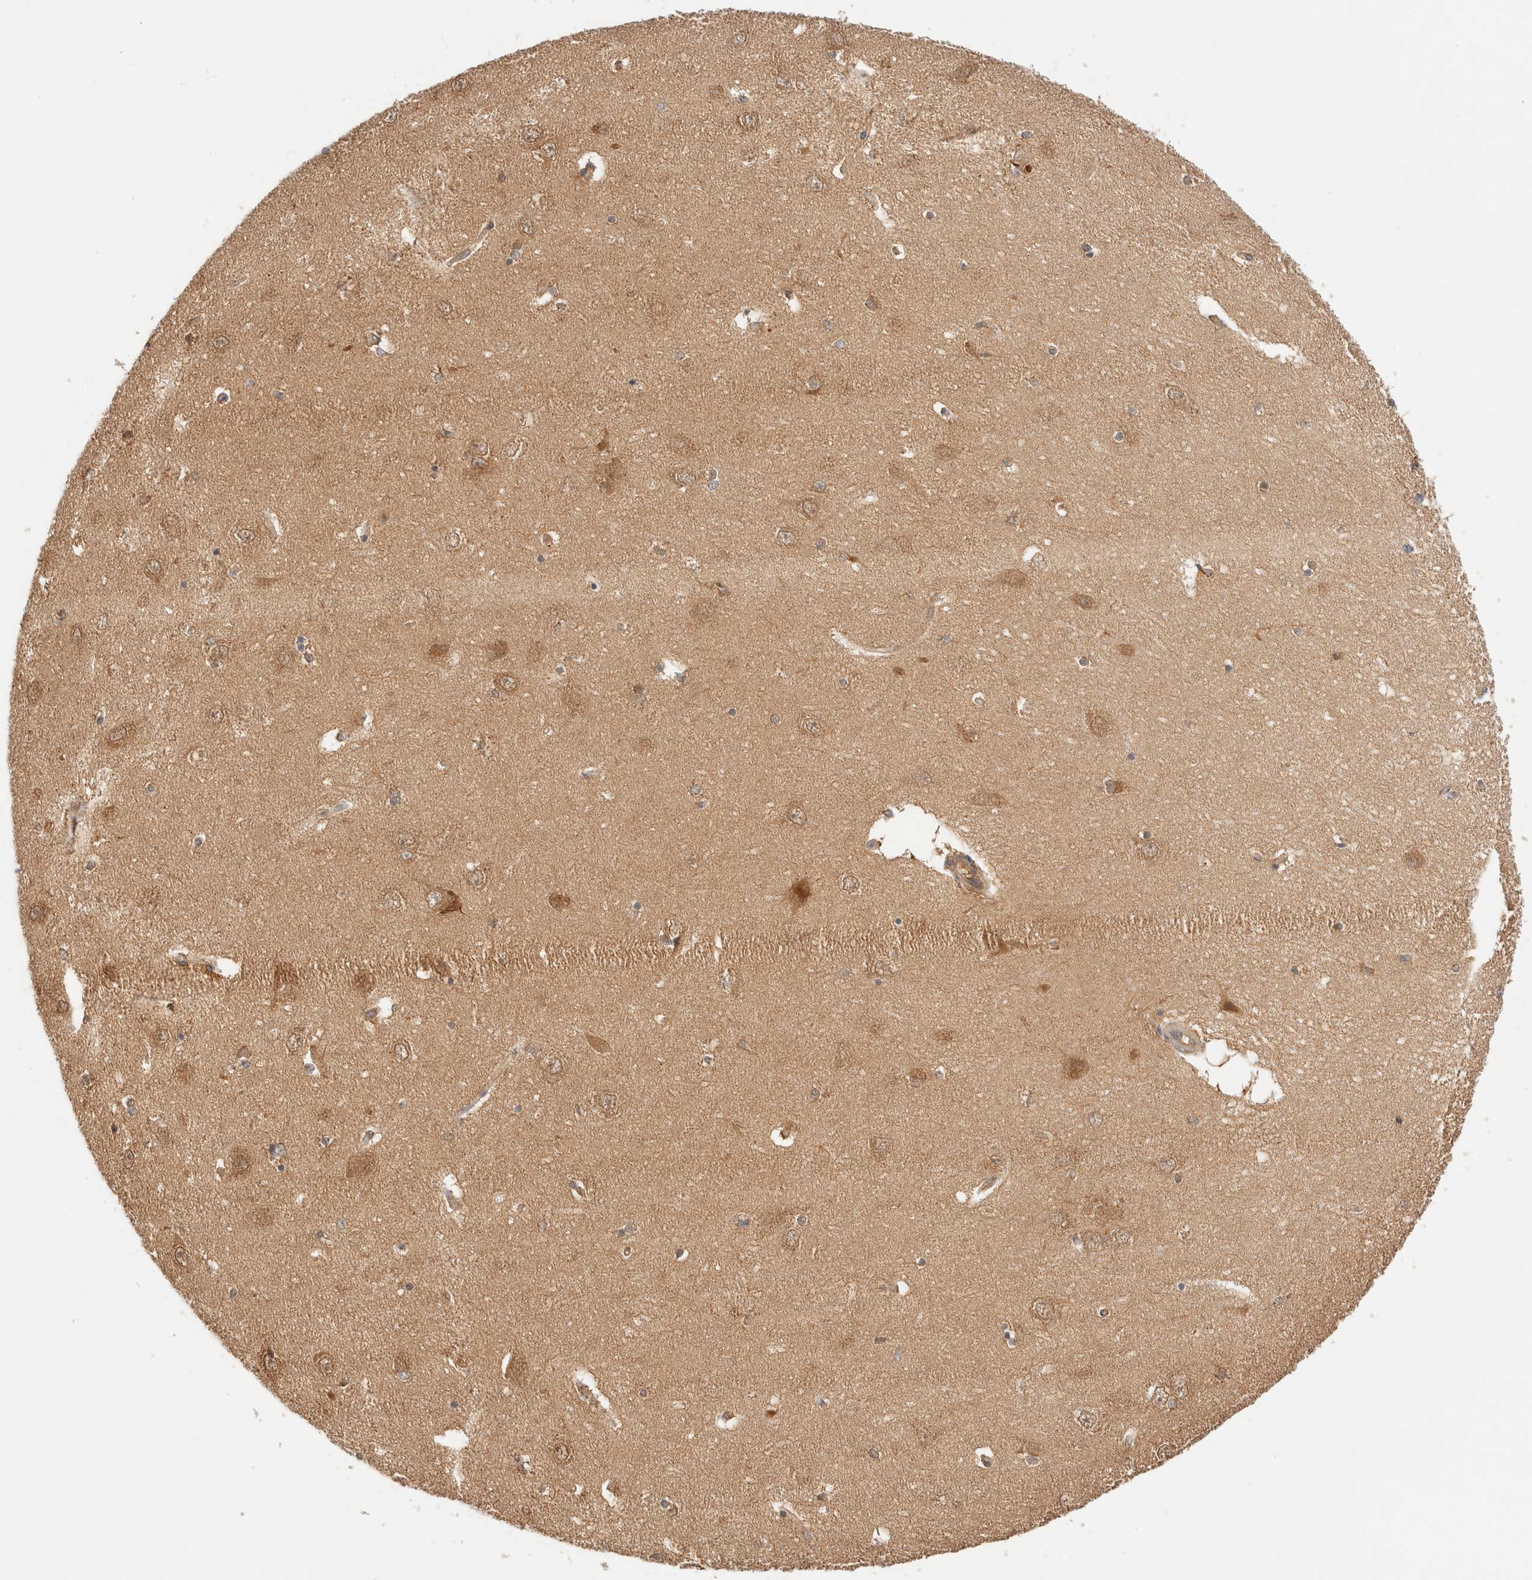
{"staining": {"intensity": "weak", "quantity": "25%-75%", "location": "cytoplasmic/membranous"}, "tissue": "hippocampus", "cell_type": "Glial cells", "image_type": "normal", "snomed": [{"axis": "morphology", "description": "Normal tissue, NOS"}, {"axis": "topography", "description": "Hippocampus"}], "caption": "The immunohistochemical stain highlights weak cytoplasmic/membranous expression in glial cells of benign hippocampus. The staining was performed using DAB, with brown indicating positive protein expression. Nuclei are stained blue with hematoxylin.", "gene": "RABEP1", "patient": {"sex": "female", "age": 54}}